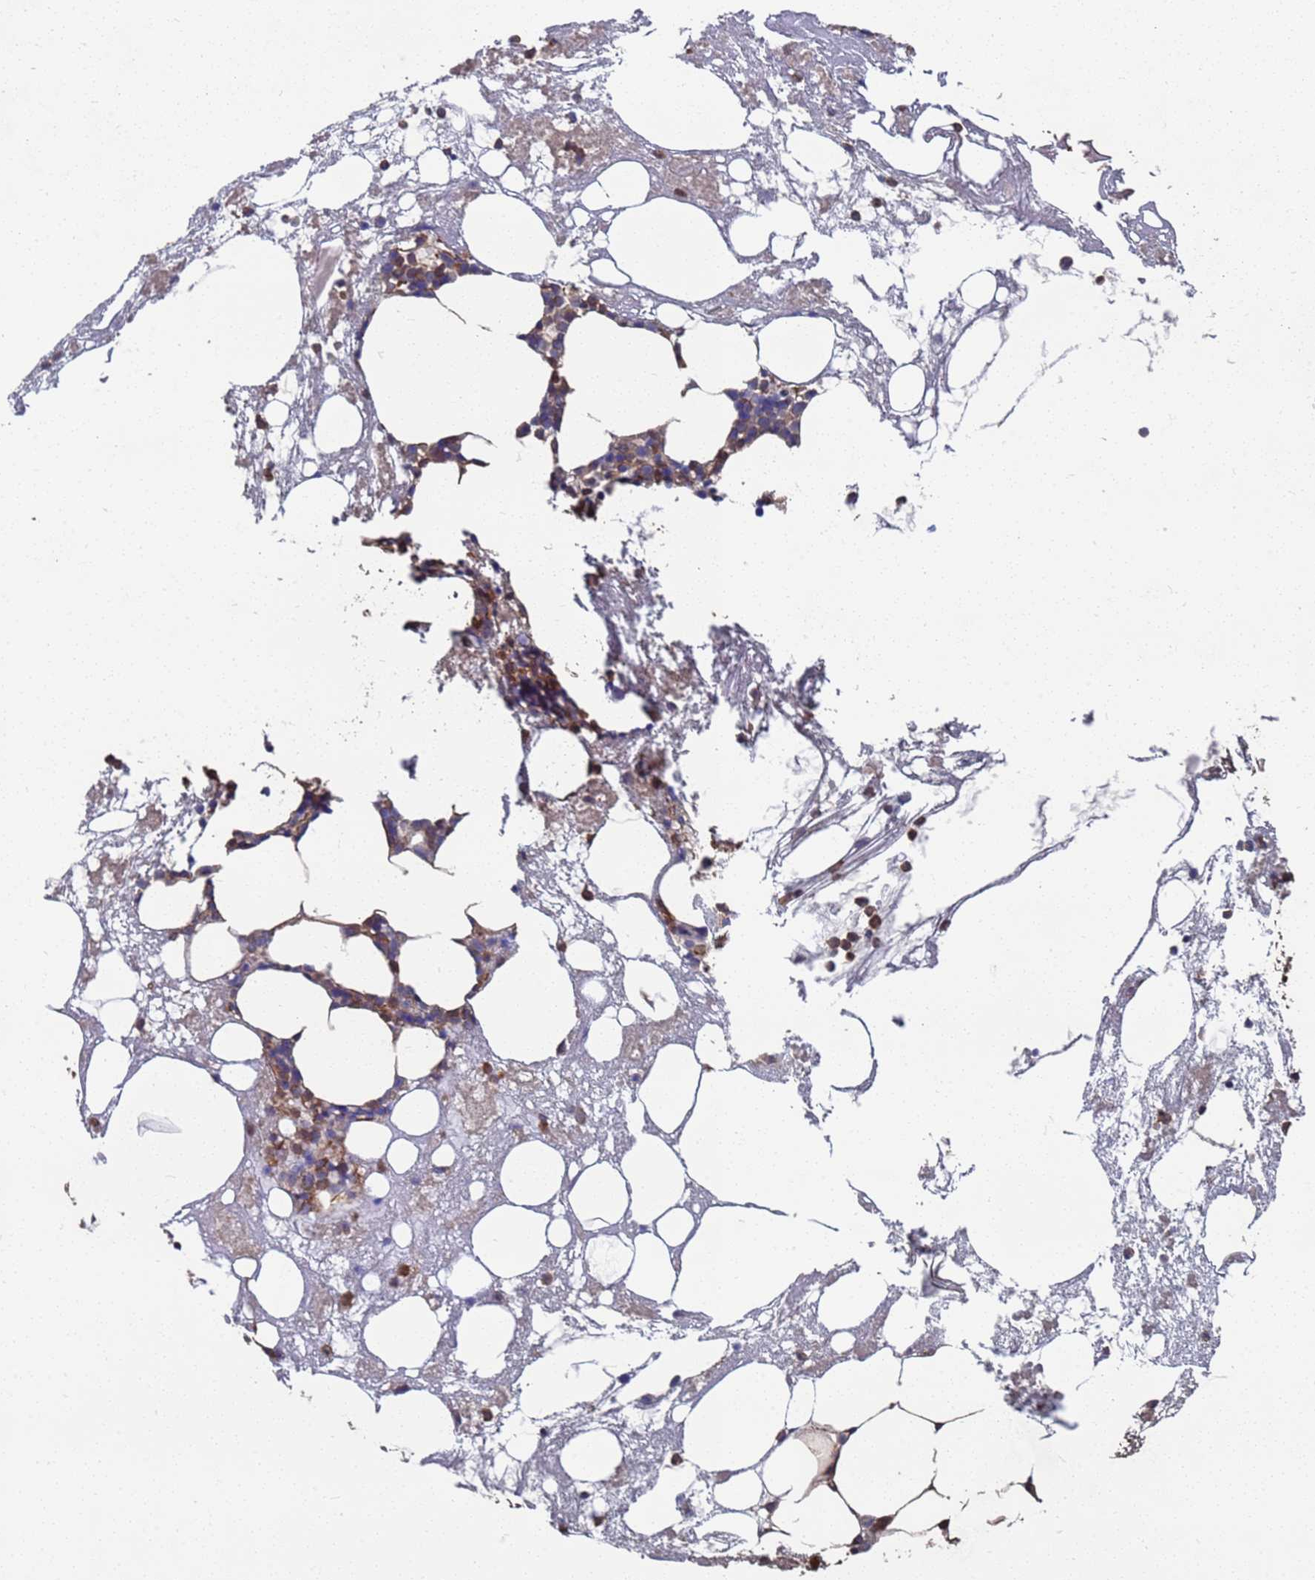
{"staining": {"intensity": "moderate", "quantity": "<25%", "location": "cytoplasmic/membranous"}, "tissue": "bone marrow", "cell_type": "Hematopoietic cells", "image_type": "normal", "snomed": [{"axis": "morphology", "description": "Normal tissue, NOS"}, {"axis": "topography", "description": "Bone marrow"}], "caption": "A low amount of moderate cytoplasmic/membranous positivity is identified in approximately <25% of hematopoietic cells in benign bone marrow.", "gene": "NDUFAF6", "patient": {"sex": "male", "age": 78}}